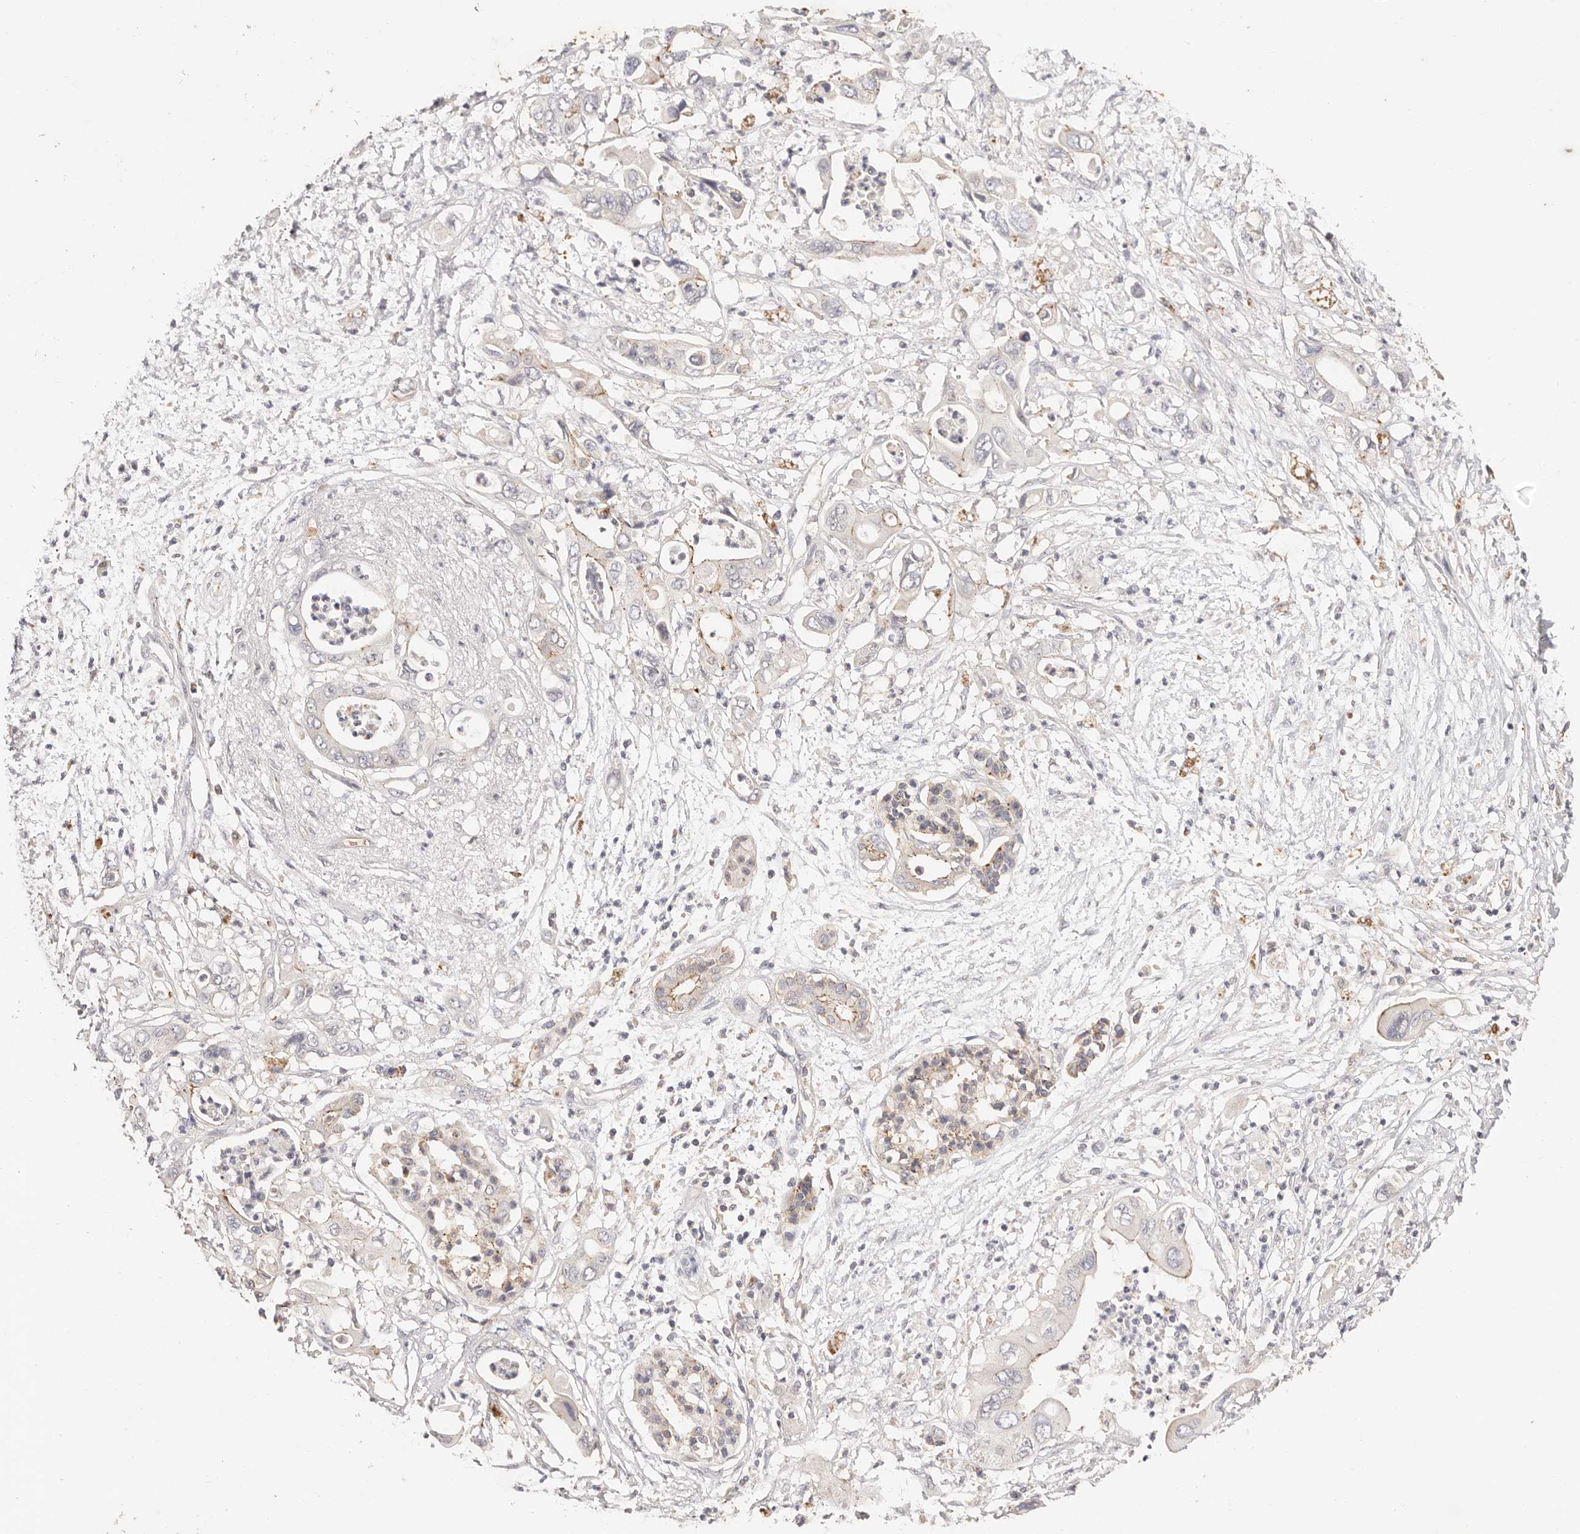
{"staining": {"intensity": "weak", "quantity": "<25%", "location": "cytoplasmic/membranous"}, "tissue": "pancreatic cancer", "cell_type": "Tumor cells", "image_type": "cancer", "snomed": [{"axis": "morphology", "description": "Adenocarcinoma, NOS"}, {"axis": "topography", "description": "Pancreas"}], "caption": "The photomicrograph shows no significant positivity in tumor cells of pancreatic adenocarcinoma.", "gene": "CXADR", "patient": {"sex": "male", "age": 66}}